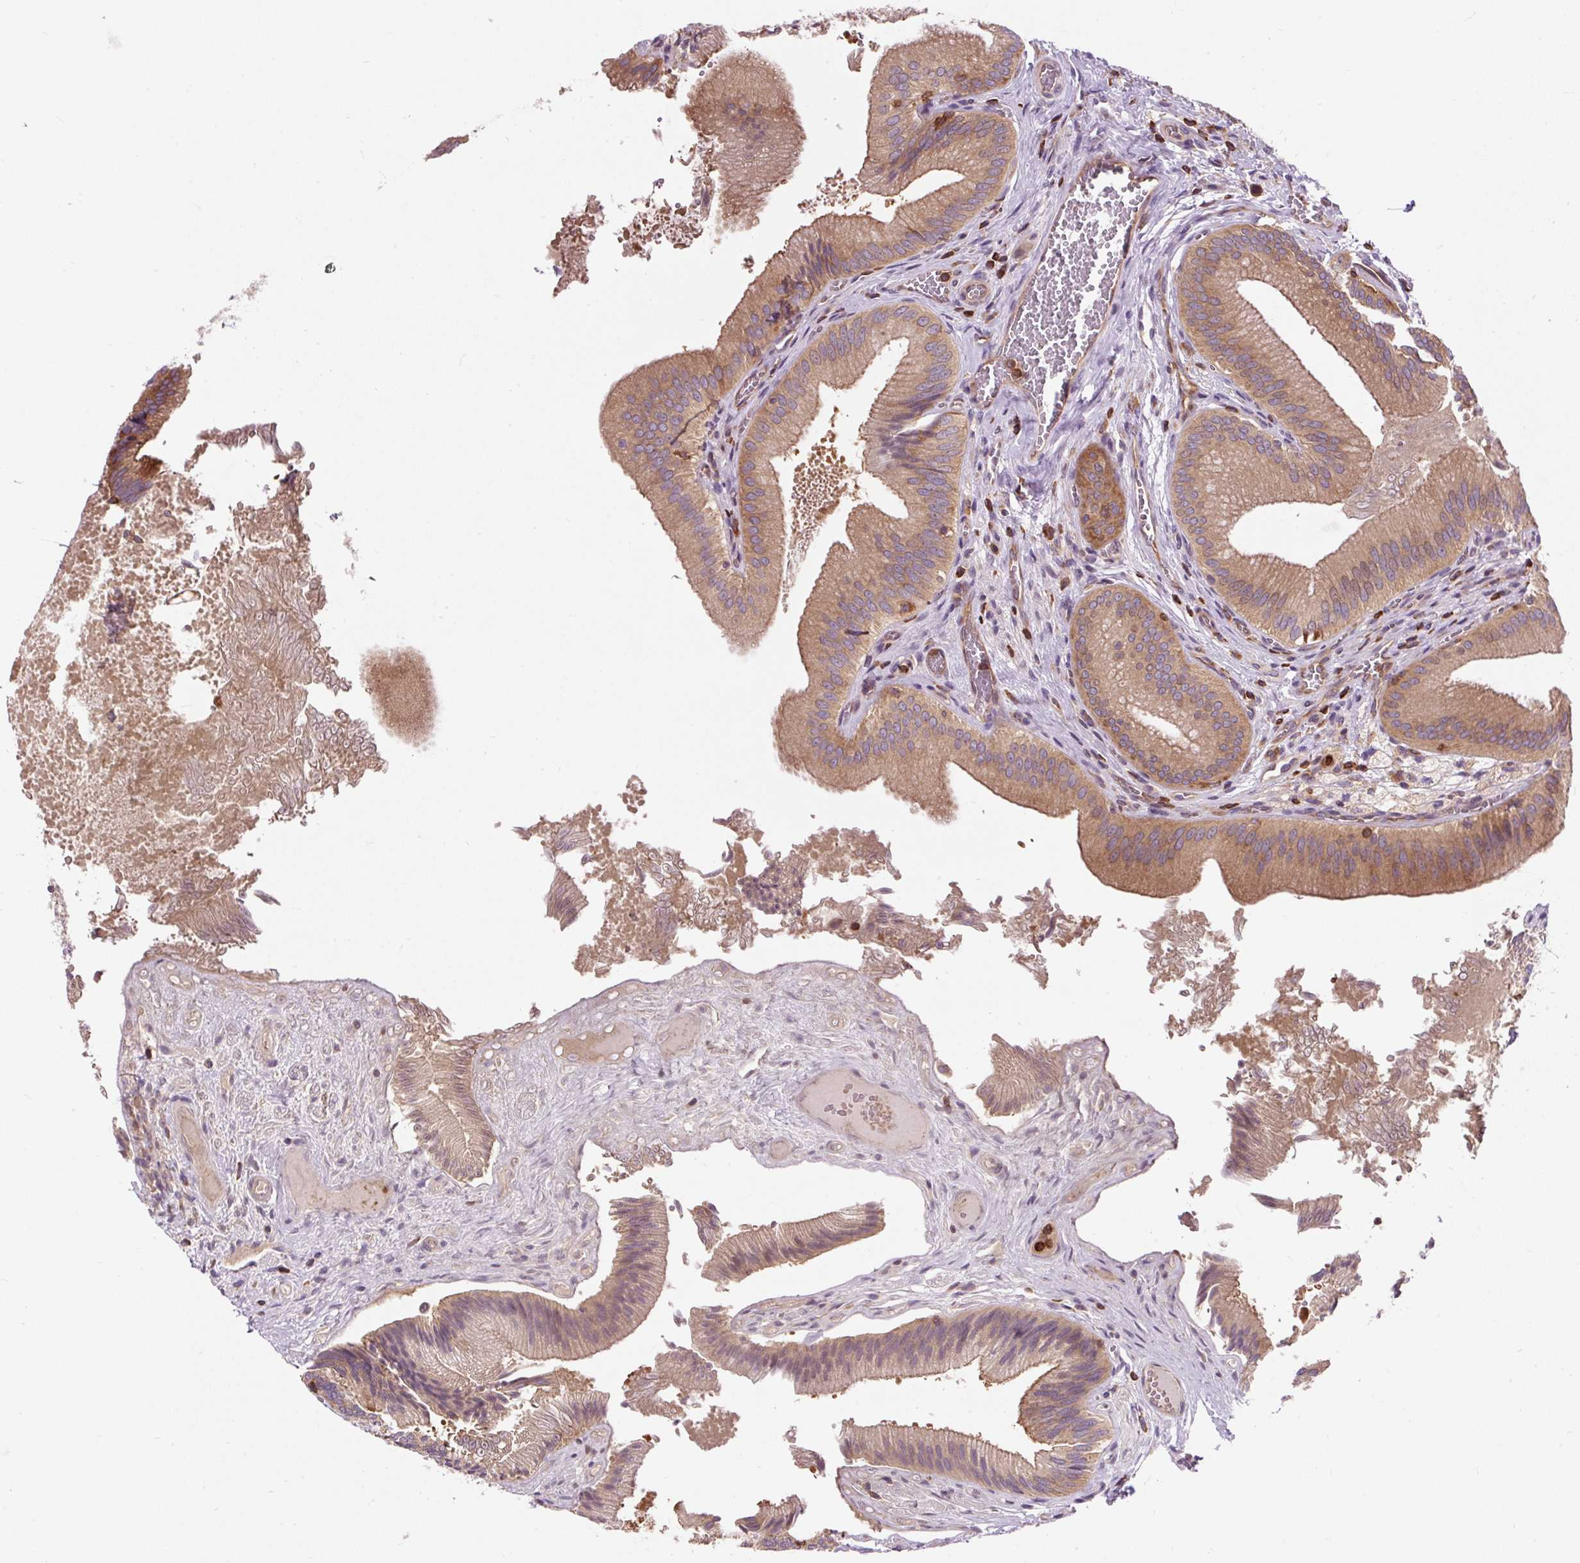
{"staining": {"intensity": "moderate", "quantity": ">75%", "location": "cytoplasmic/membranous"}, "tissue": "gallbladder", "cell_type": "Glandular cells", "image_type": "normal", "snomed": [{"axis": "morphology", "description": "Normal tissue, NOS"}, {"axis": "topography", "description": "Gallbladder"}], "caption": "About >75% of glandular cells in benign human gallbladder reveal moderate cytoplasmic/membranous protein positivity as visualized by brown immunohistochemical staining.", "gene": "CISD3", "patient": {"sex": "male", "age": 17}}